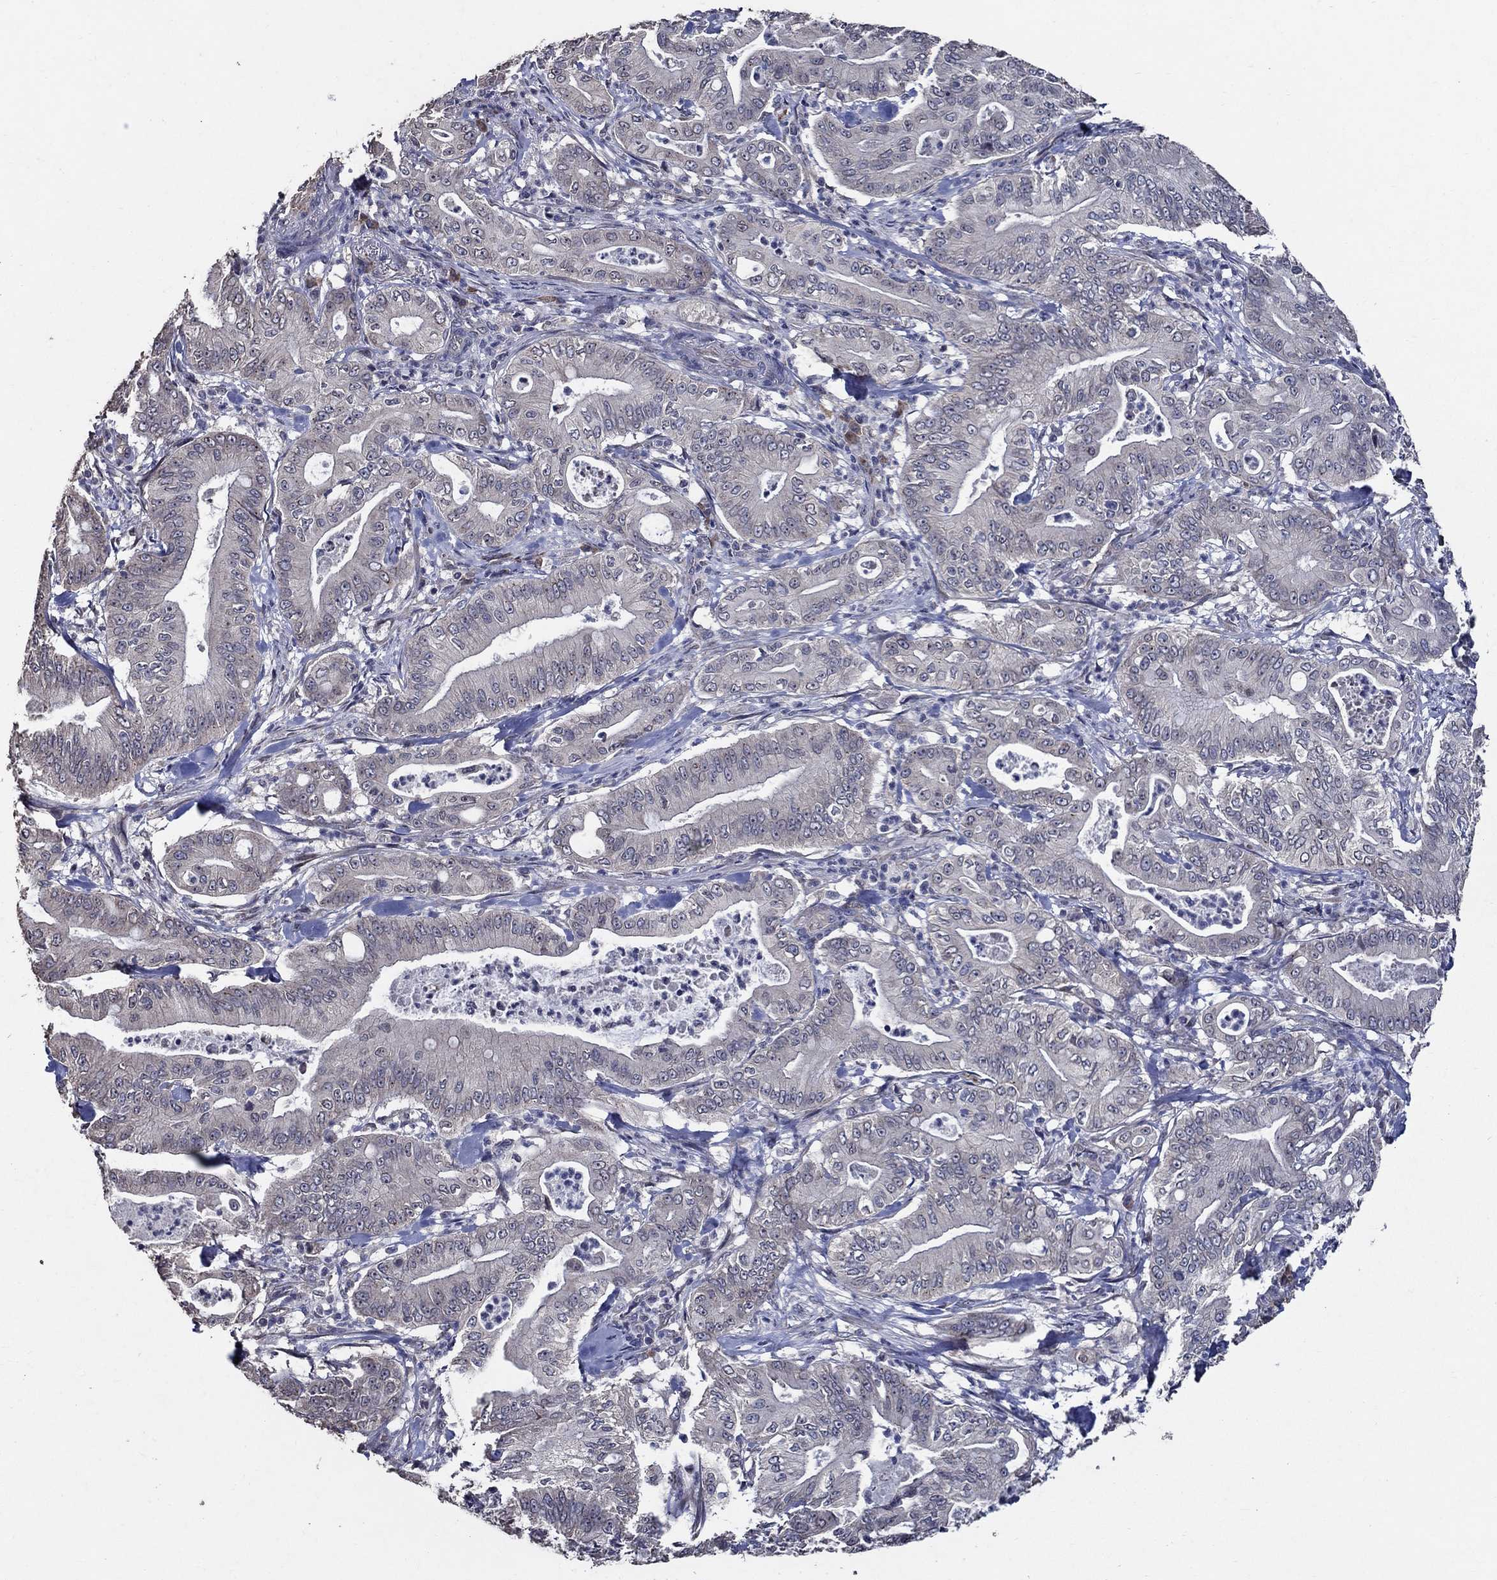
{"staining": {"intensity": "negative", "quantity": "none", "location": "none"}, "tissue": "pancreatic cancer", "cell_type": "Tumor cells", "image_type": "cancer", "snomed": [{"axis": "morphology", "description": "Adenocarcinoma, NOS"}, {"axis": "topography", "description": "Pancreas"}], "caption": "Tumor cells are negative for protein expression in human pancreatic cancer (adenocarcinoma).", "gene": "HAP1", "patient": {"sex": "male", "age": 71}}